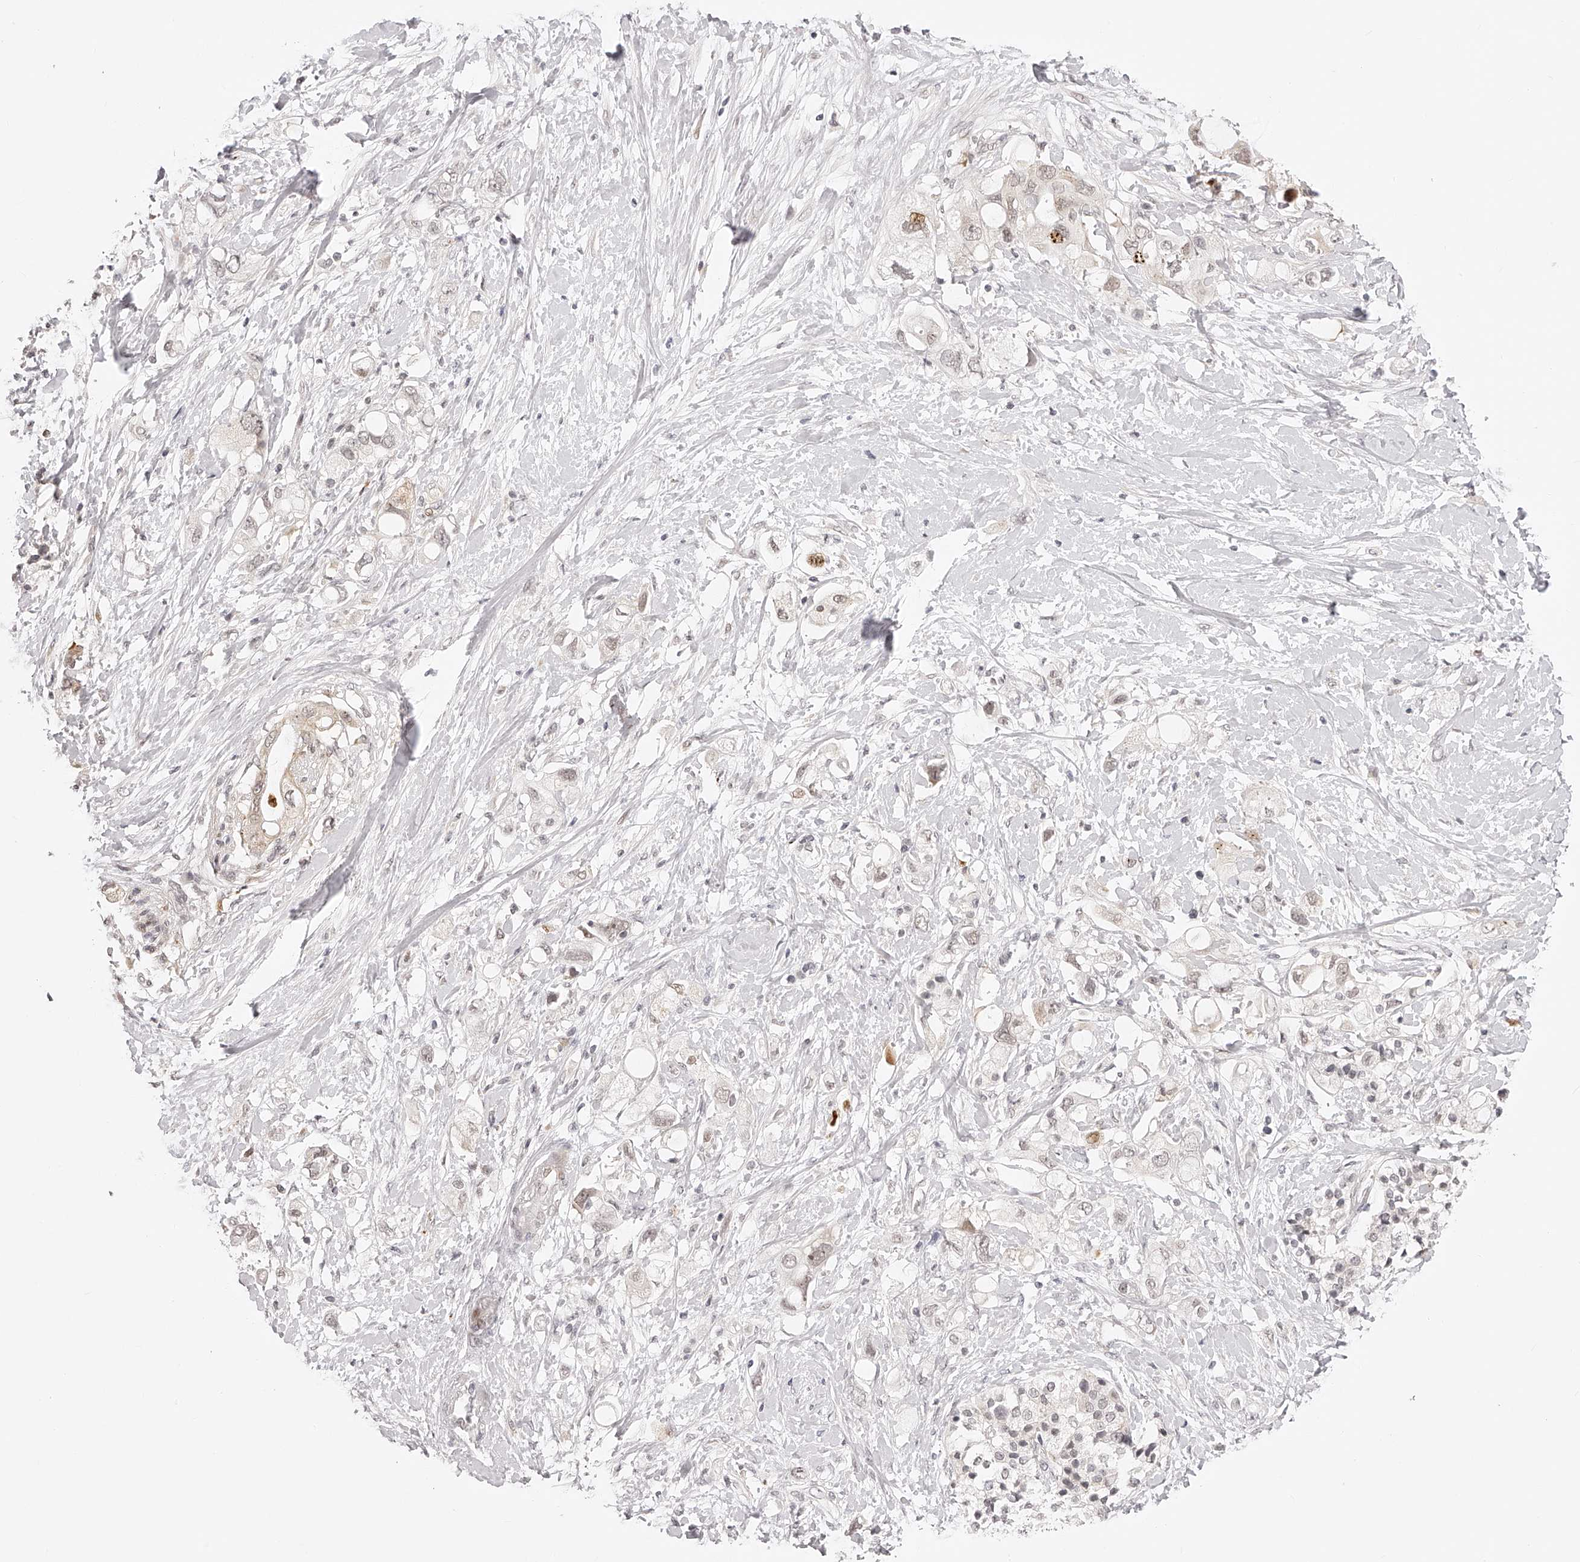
{"staining": {"intensity": "weak", "quantity": "<25%", "location": "nuclear"}, "tissue": "pancreatic cancer", "cell_type": "Tumor cells", "image_type": "cancer", "snomed": [{"axis": "morphology", "description": "Adenocarcinoma, NOS"}, {"axis": "topography", "description": "Pancreas"}], "caption": "This image is of adenocarcinoma (pancreatic) stained with immunohistochemistry (IHC) to label a protein in brown with the nuclei are counter-stained blue. There is no expression in tumor cells.", "gene": "PLEKHG1", "patient": {"sex": "female", "age": 56}}